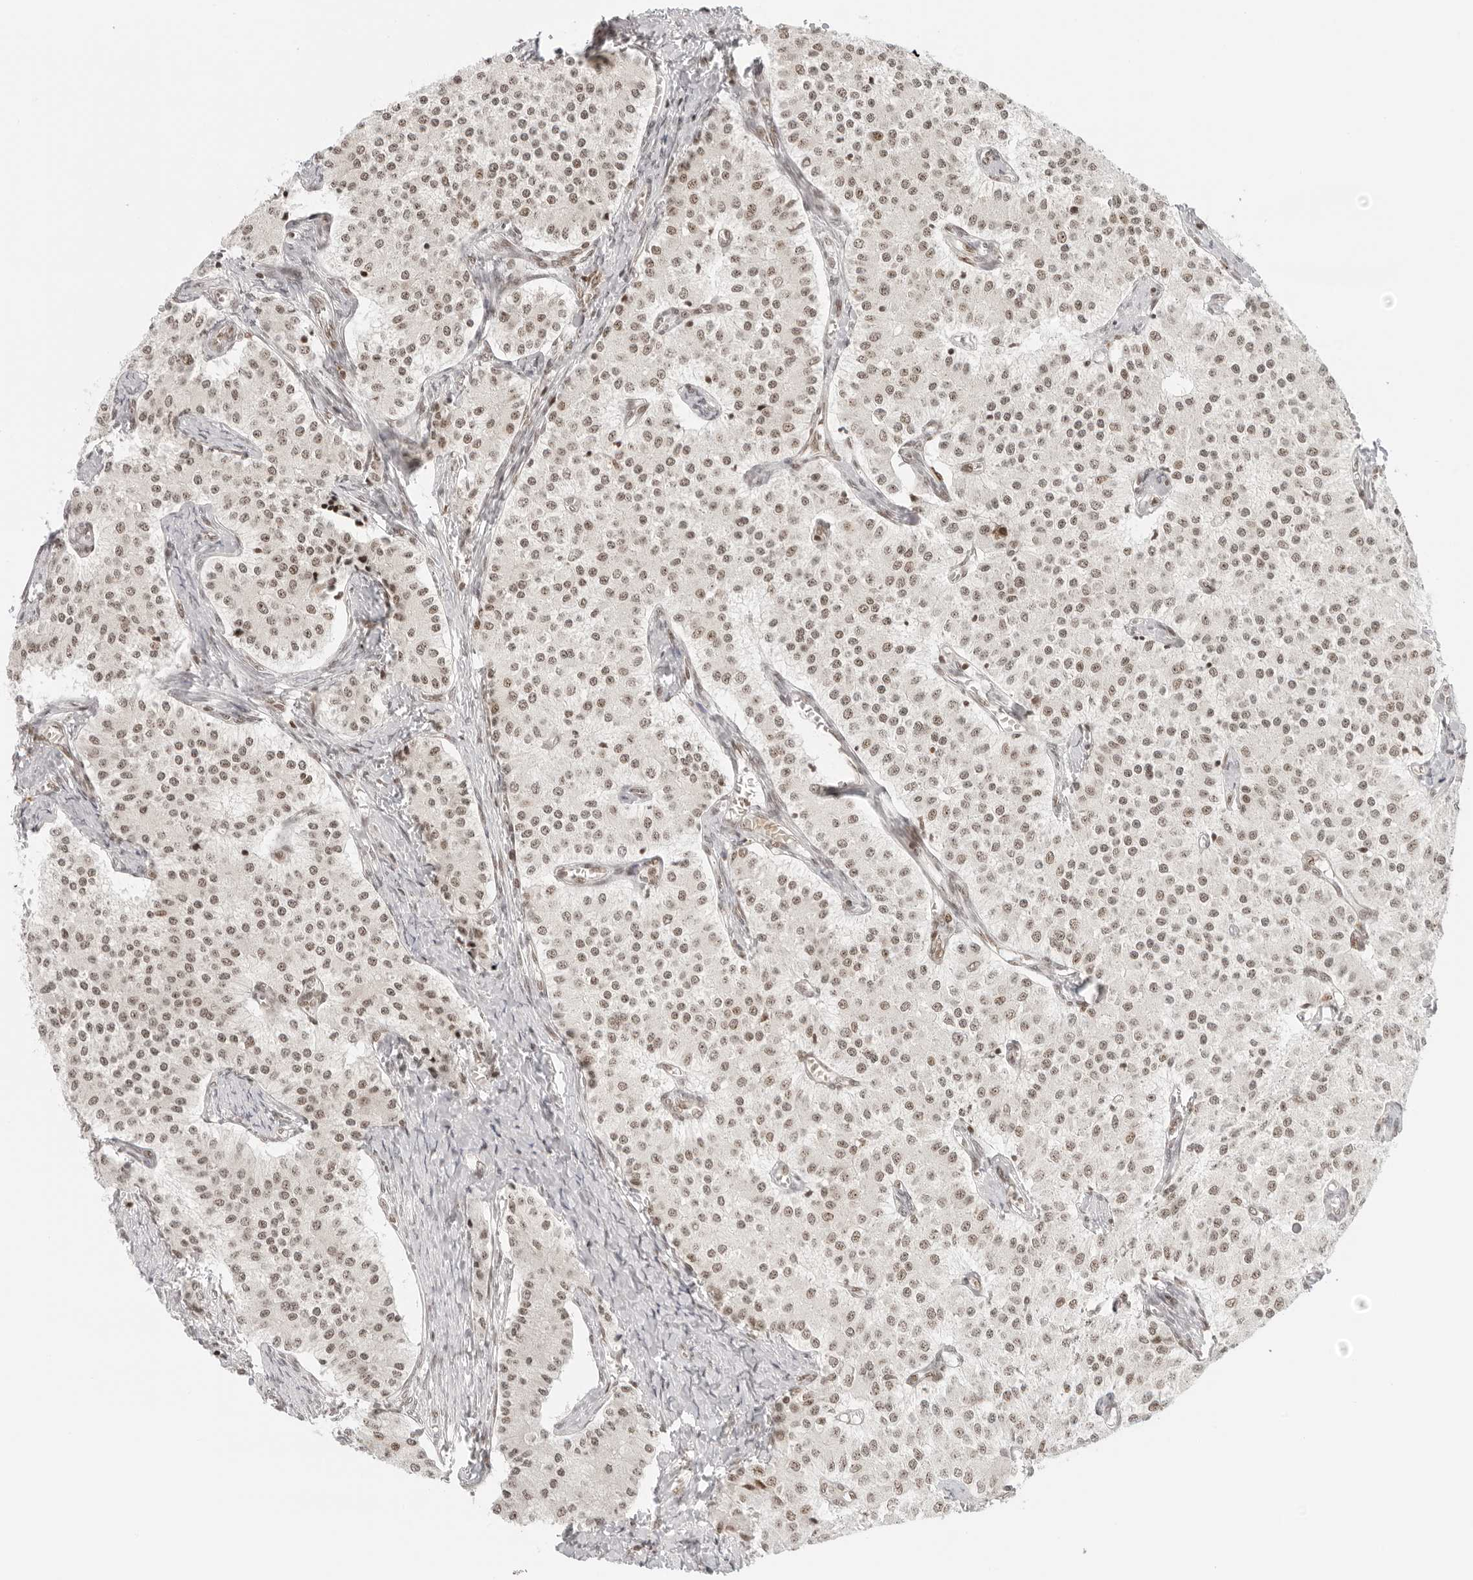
{"staining": {"intensity": "weak", "quantity": ">75%", "location": "nuclear"}, "tissue": "carcinoid", "cell_type": "Tumor cells", "image_type": "cancer", "snomed": [{"axis": "morphology", "description": "Carcinoid, malignant, NOS"}, {"axis": "topography", "description": "Colon"}], "caption": "An image of carcinoid stained for a protein displays weak nuclear brown staining in tumor cells.", "gene": "RCC1", "patient": {"sex": "female", "age": 52}}